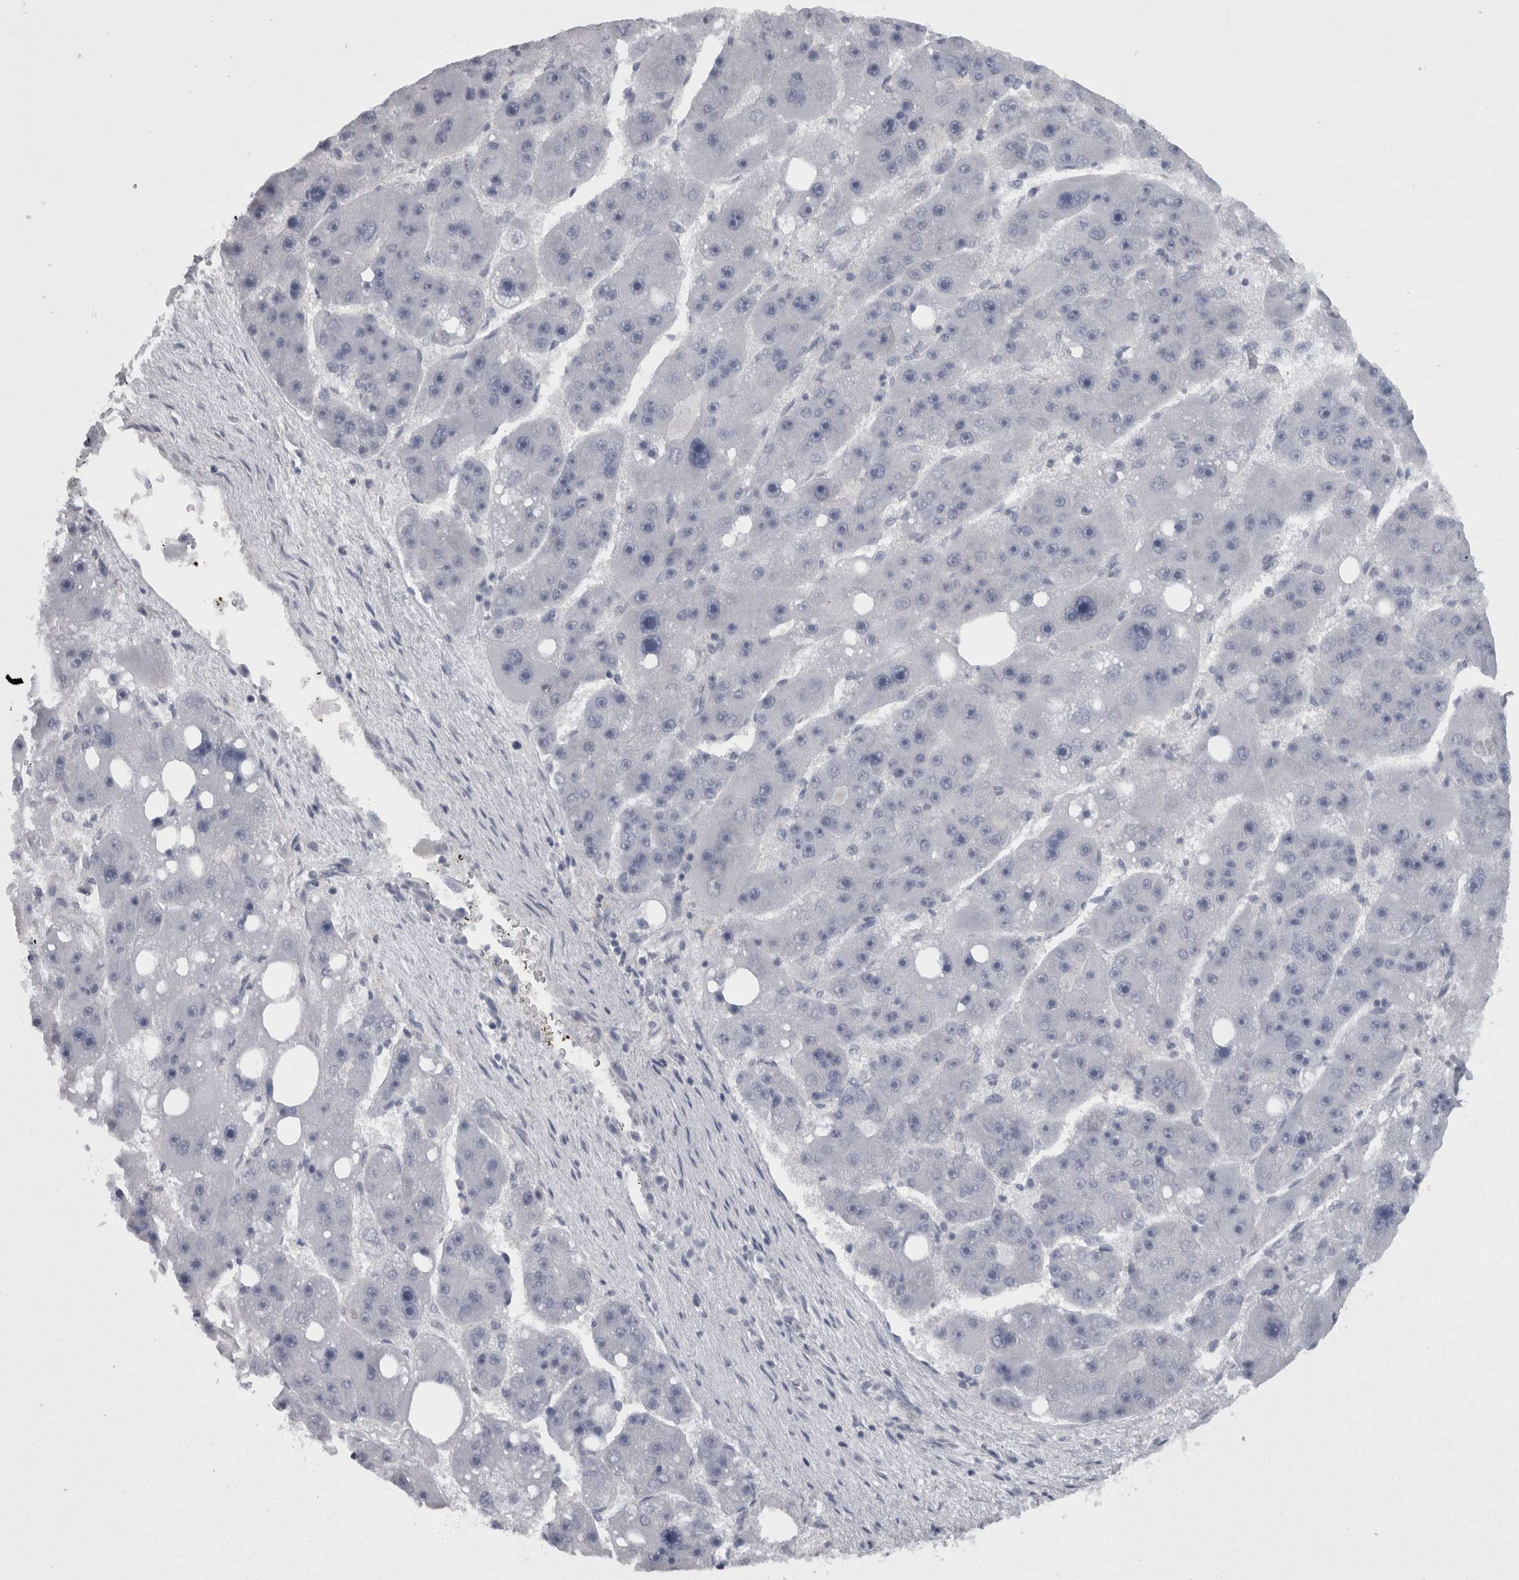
{"staining": {"intensity": "negative", "quantity": "none", "location": "none"}, "tissue": "liver cancer", "cell_type": "Tumor cells", "image_type": "cancer", "snomed": [{"axis": "morphology", "description": "Carcinoma, Hepatocellular, NOS"}, {"axis": "topography", "description": "Liver"}], "caption": "Tumor cells are negative for protein expression in human liver cancer (hepatocellular carcinoma).", "gene": "CAMK2D", "patient": {"sex": "female", "age": 61}}